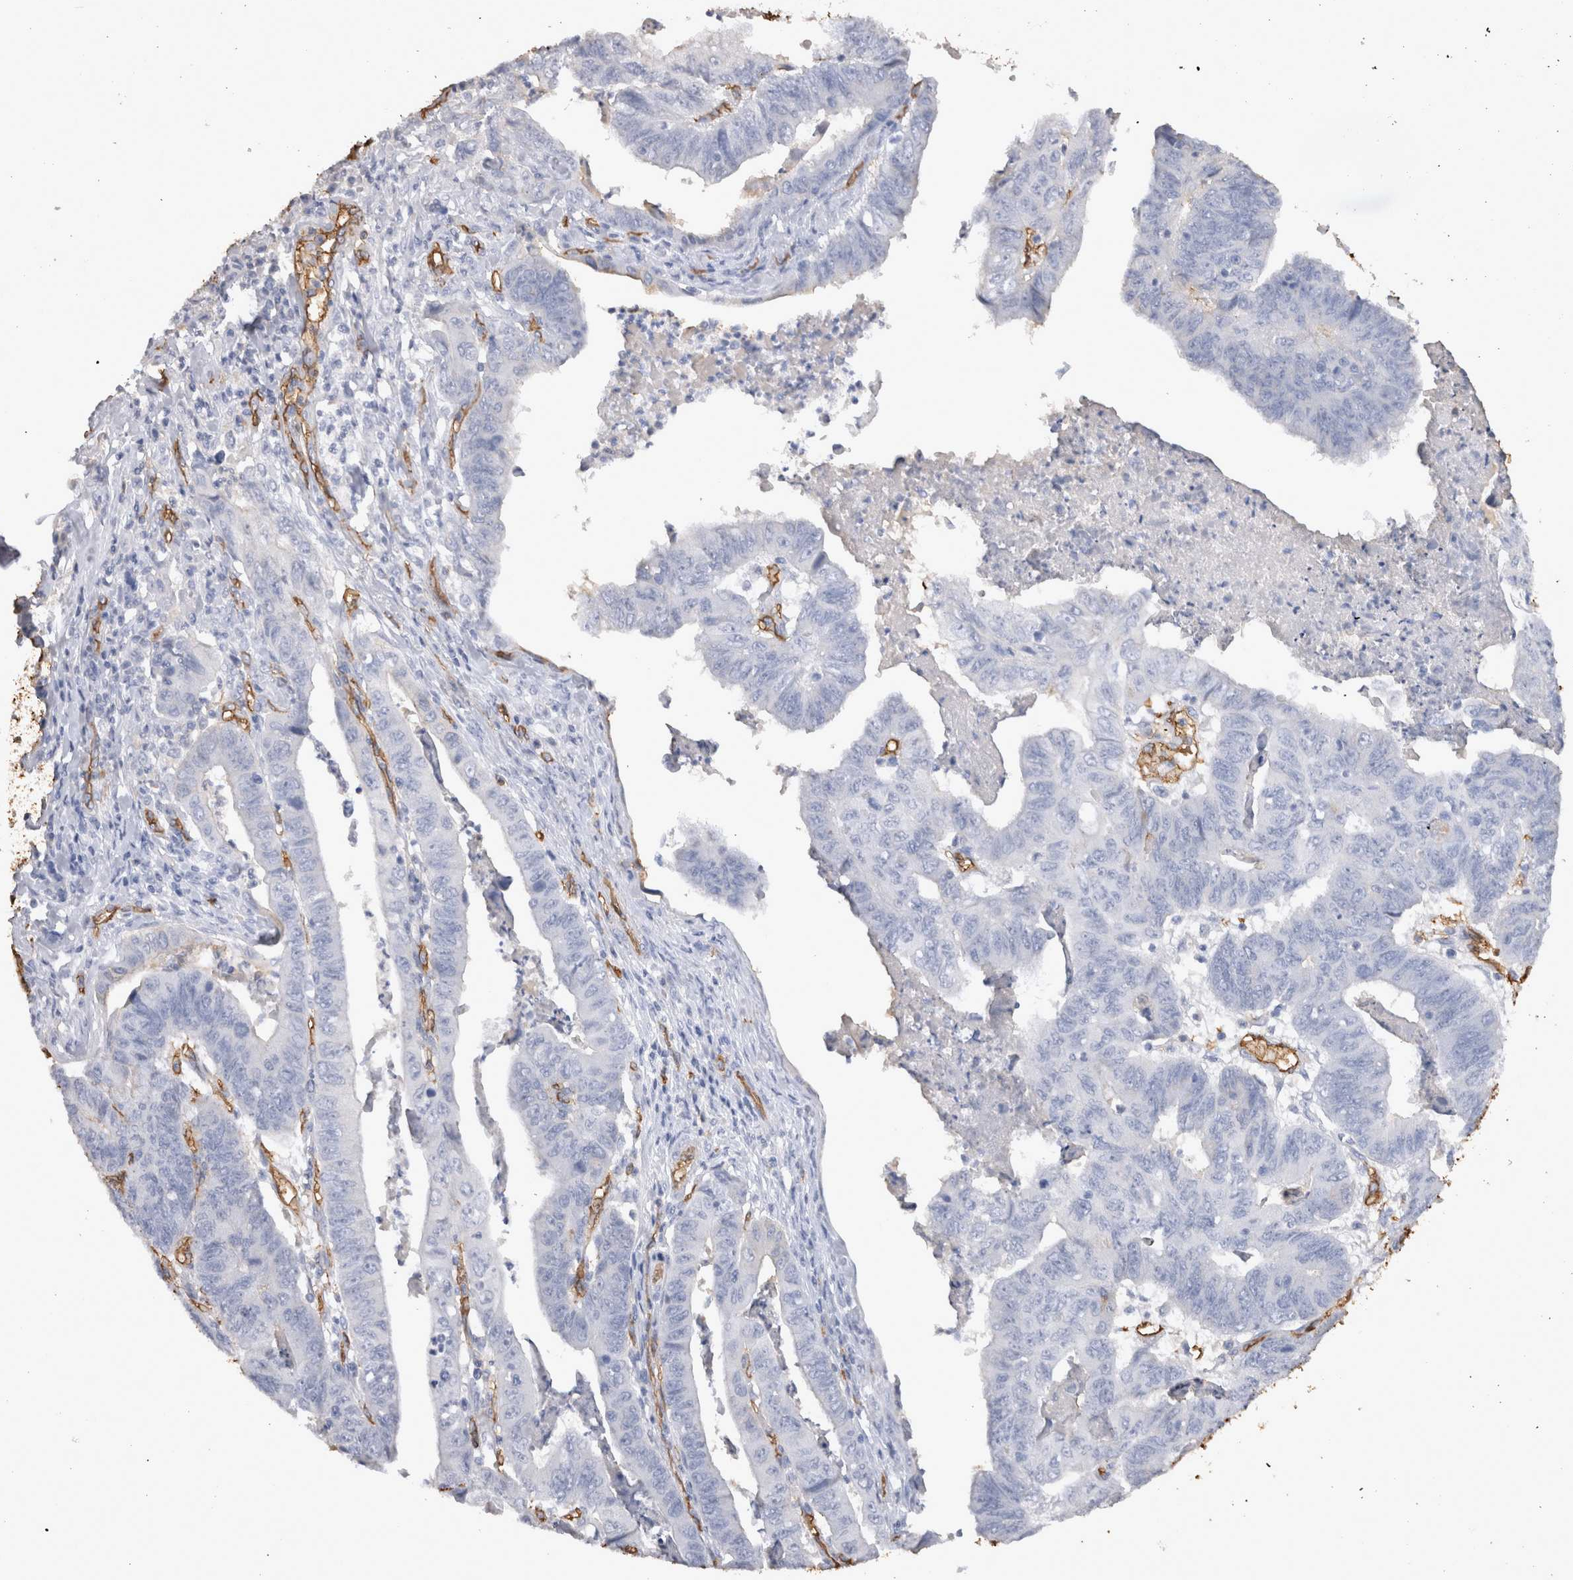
{"staining": {"intensity": "negative", "quantity": "none", "location": "none"}, "tissue": "stomach cancer", "cell_type": "Tumor cells", "image_type": "cancer", "snomed": [{"axis": "morphology", "description": "Adenocarcinoma, NOS"}, {"axis": "topography", "description": "Stomach, lower"}], "caption": "Immunohistochemistry micrograph of neoplastic tissue: adenocarcinoma (stomach) stained with DAB demonstrates no significant protein expression in tumor cells. (Stains: DAB (3,3'-diaminobenzidine) IHC with hematoxylin counter stain, Microscopy: brightfield microscopy at high magnification).", "gene": "IL17RC", "patient": {"sex": "male", "age": 77}}